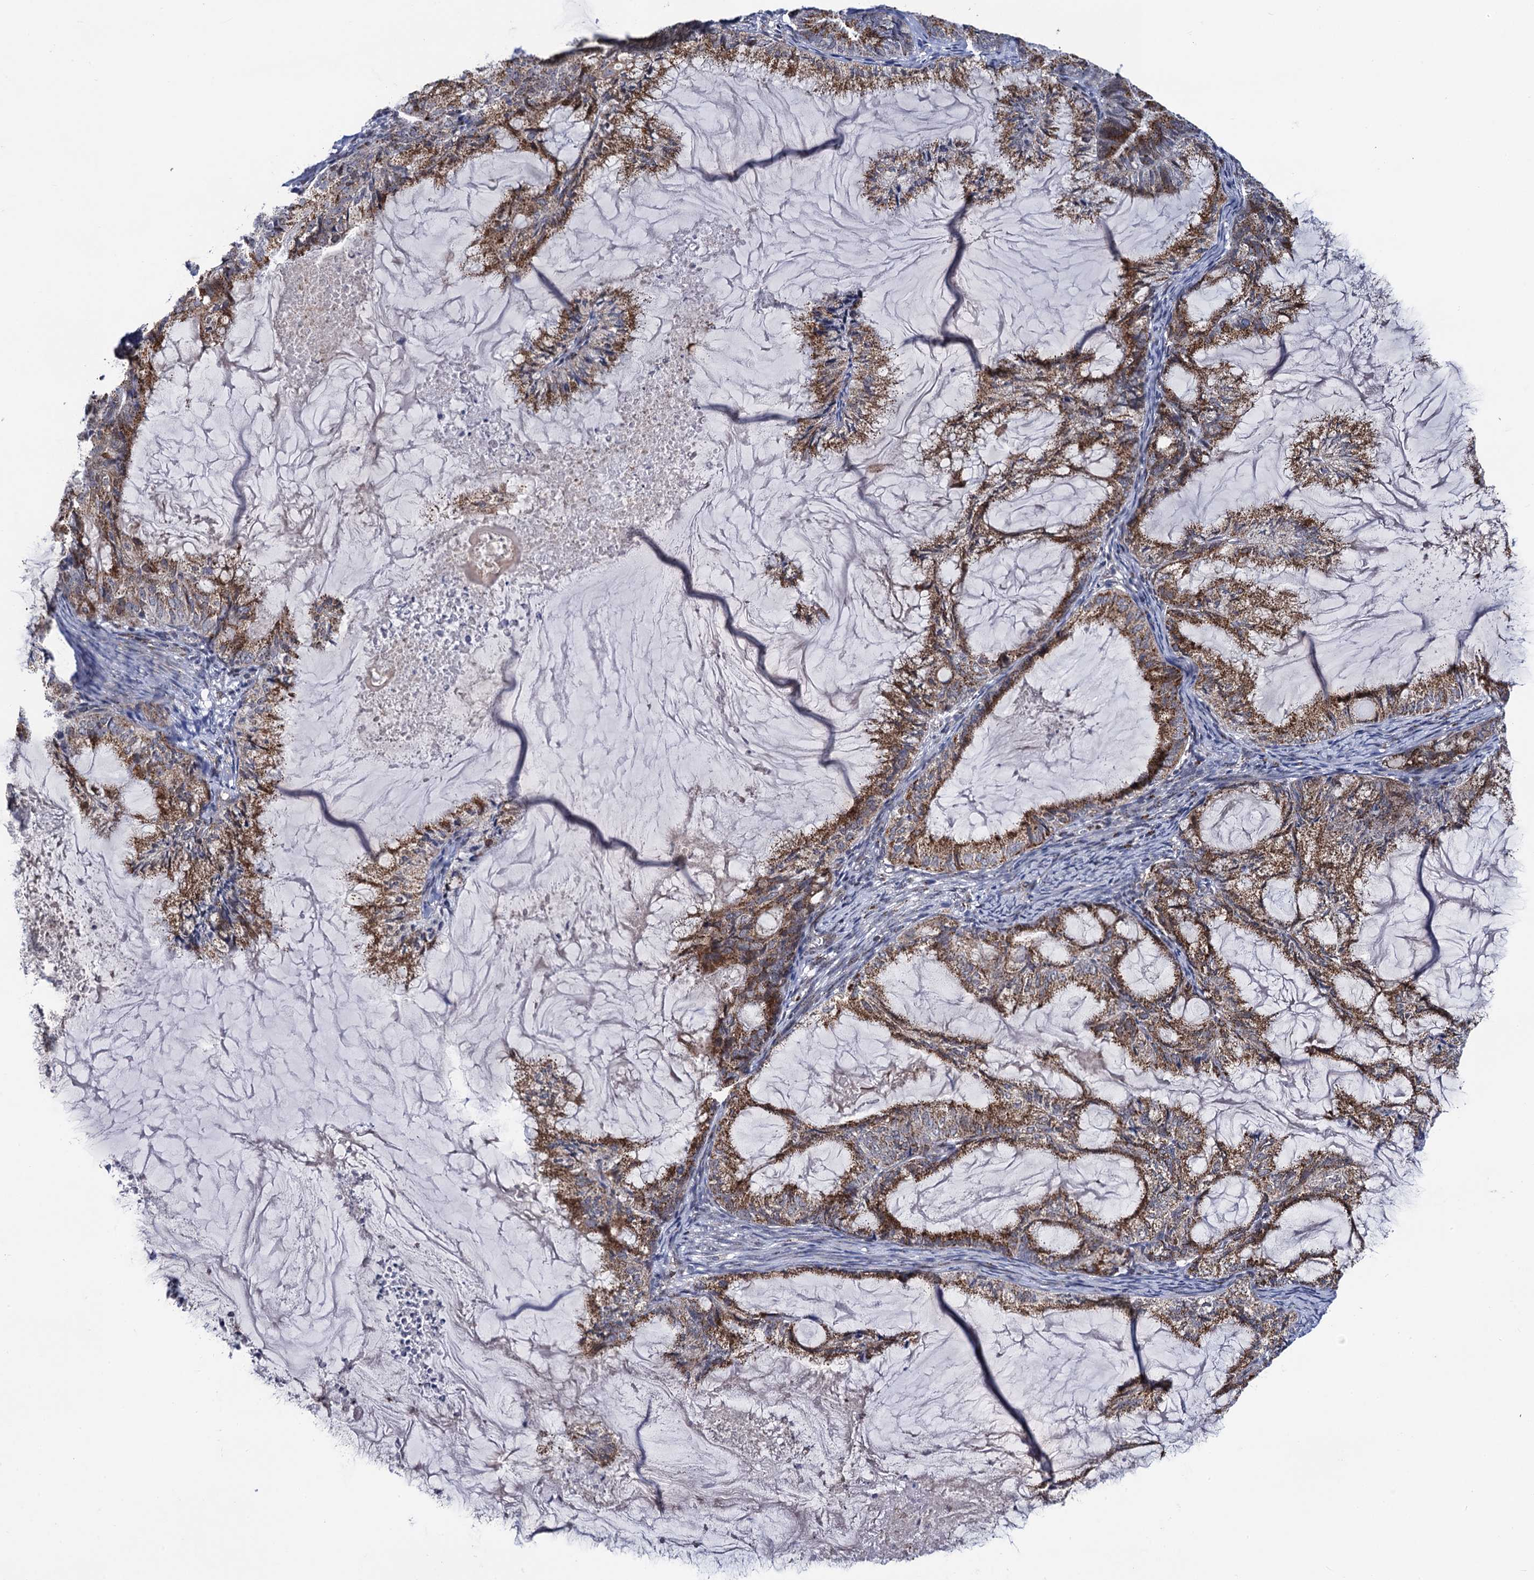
{"staining": {"intensity": "moderate", "quantity": ">75%", "location": "cytoplasmic/membranous"}, "tissue": "endometrial cancer", "cell_type": "Tumor cells", "image_type": "cancer", "snomed": [{"axis": "morphology", "description": "Adenocarcinoma, NOS"}, {"axis": "topography", "description": "Endometrium"}], "caption": "Tumor cells exhibit moderate cytoplasmic/membranous staining in about >75% of cells in adenocarcinoma (endometrial).", "gene": "THAP2", "patient": {"sex": "female", "age": 86}}